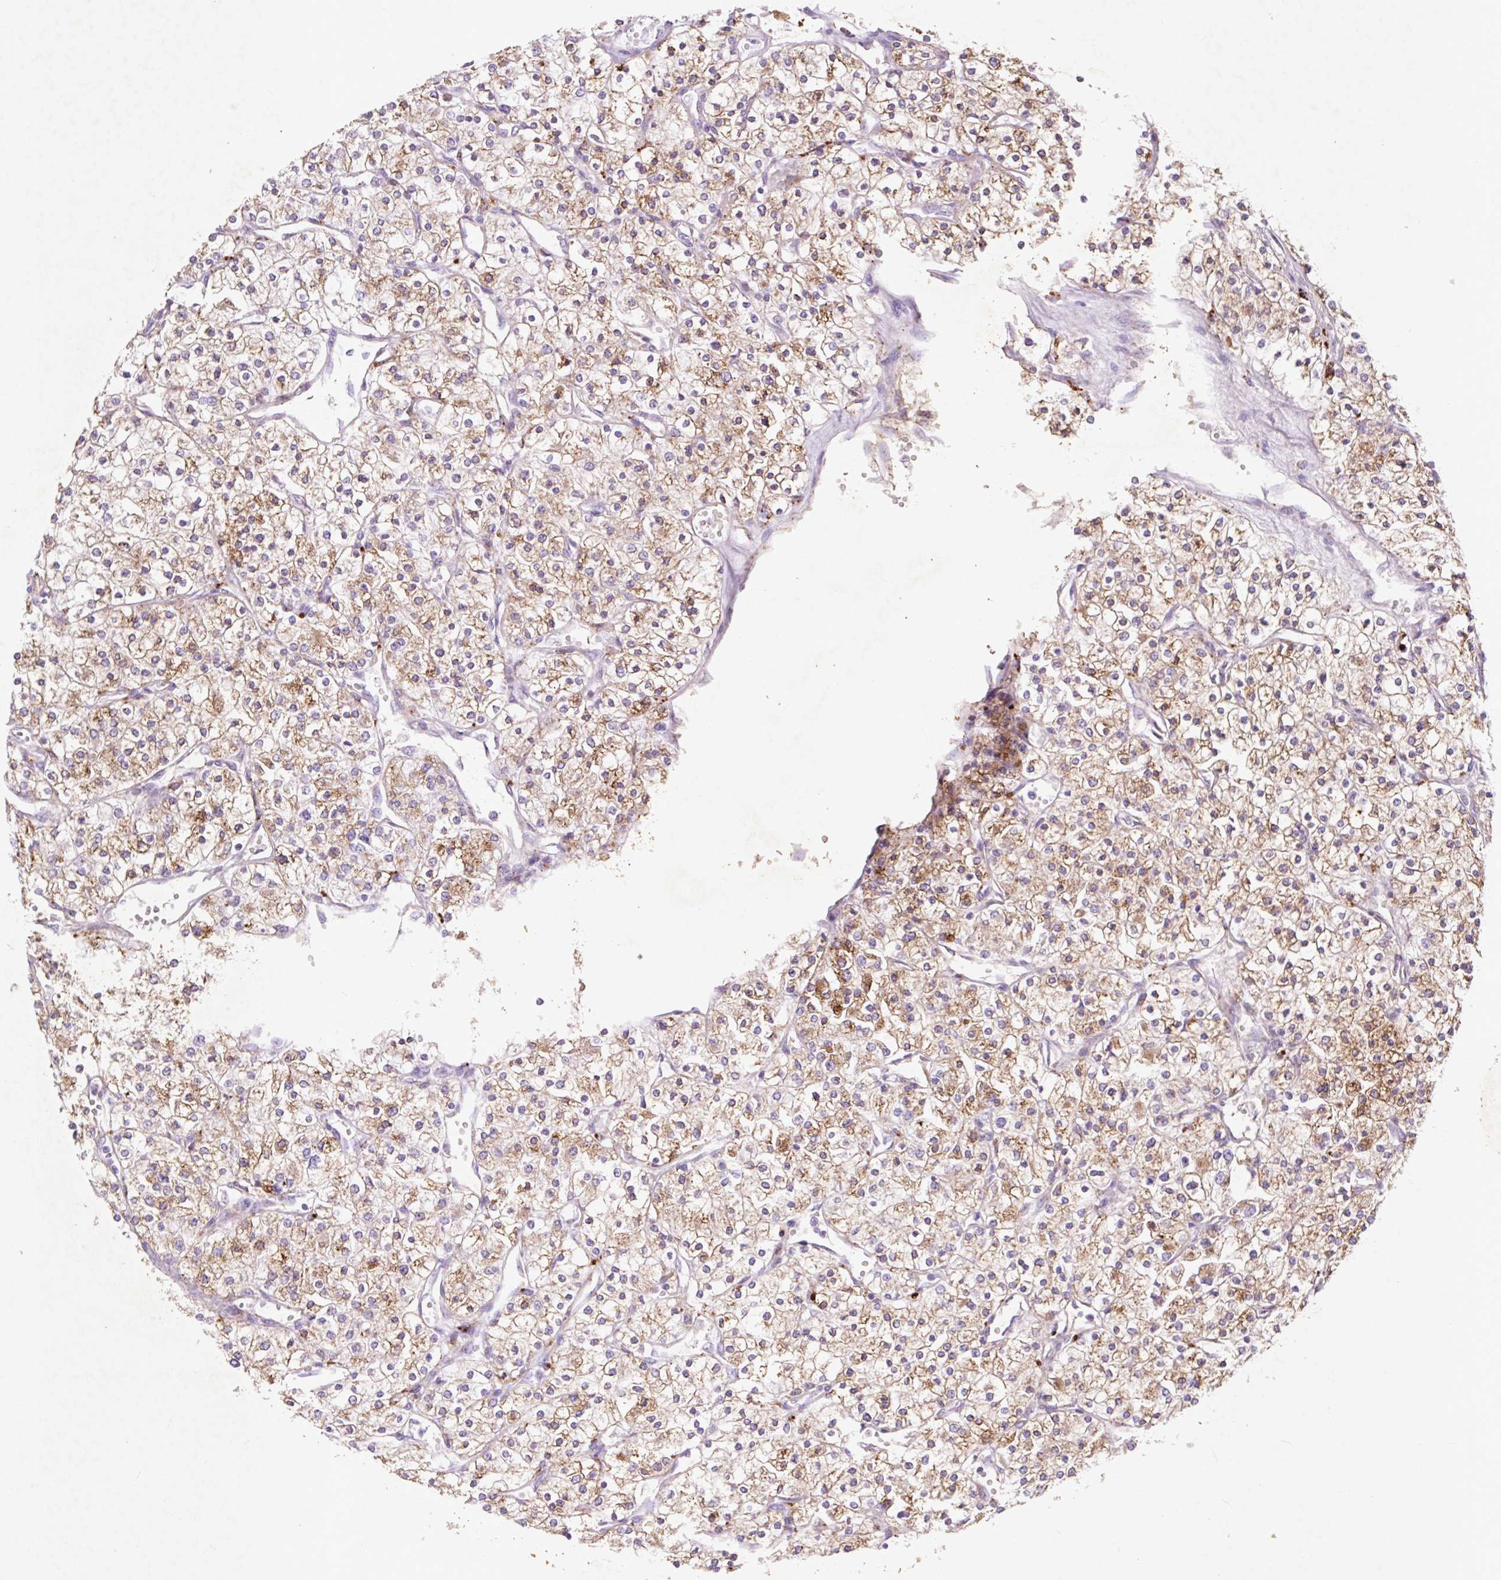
{"staining": {"intensity": "moderate", "quantity": ">75%", "location": "cytoplasmic/membranous"}, "tissue": "renal cancer", "cell_type": "Tumor cells", "image_type": "cancer", "snomed": [{"axis": "morphology", "description": "Adenocarcinoma, NOS"}, {"axis": "topography", "description": "Kidney"}], "caption": "Immunohistochemical staining of renal cancer demonstrates medium levels of moderate cytoplasmic/membranous protein staining in approximately >75% of tumor cells.", "gene": "HEXA", "patient": {"sex": "male", "age": 80}}